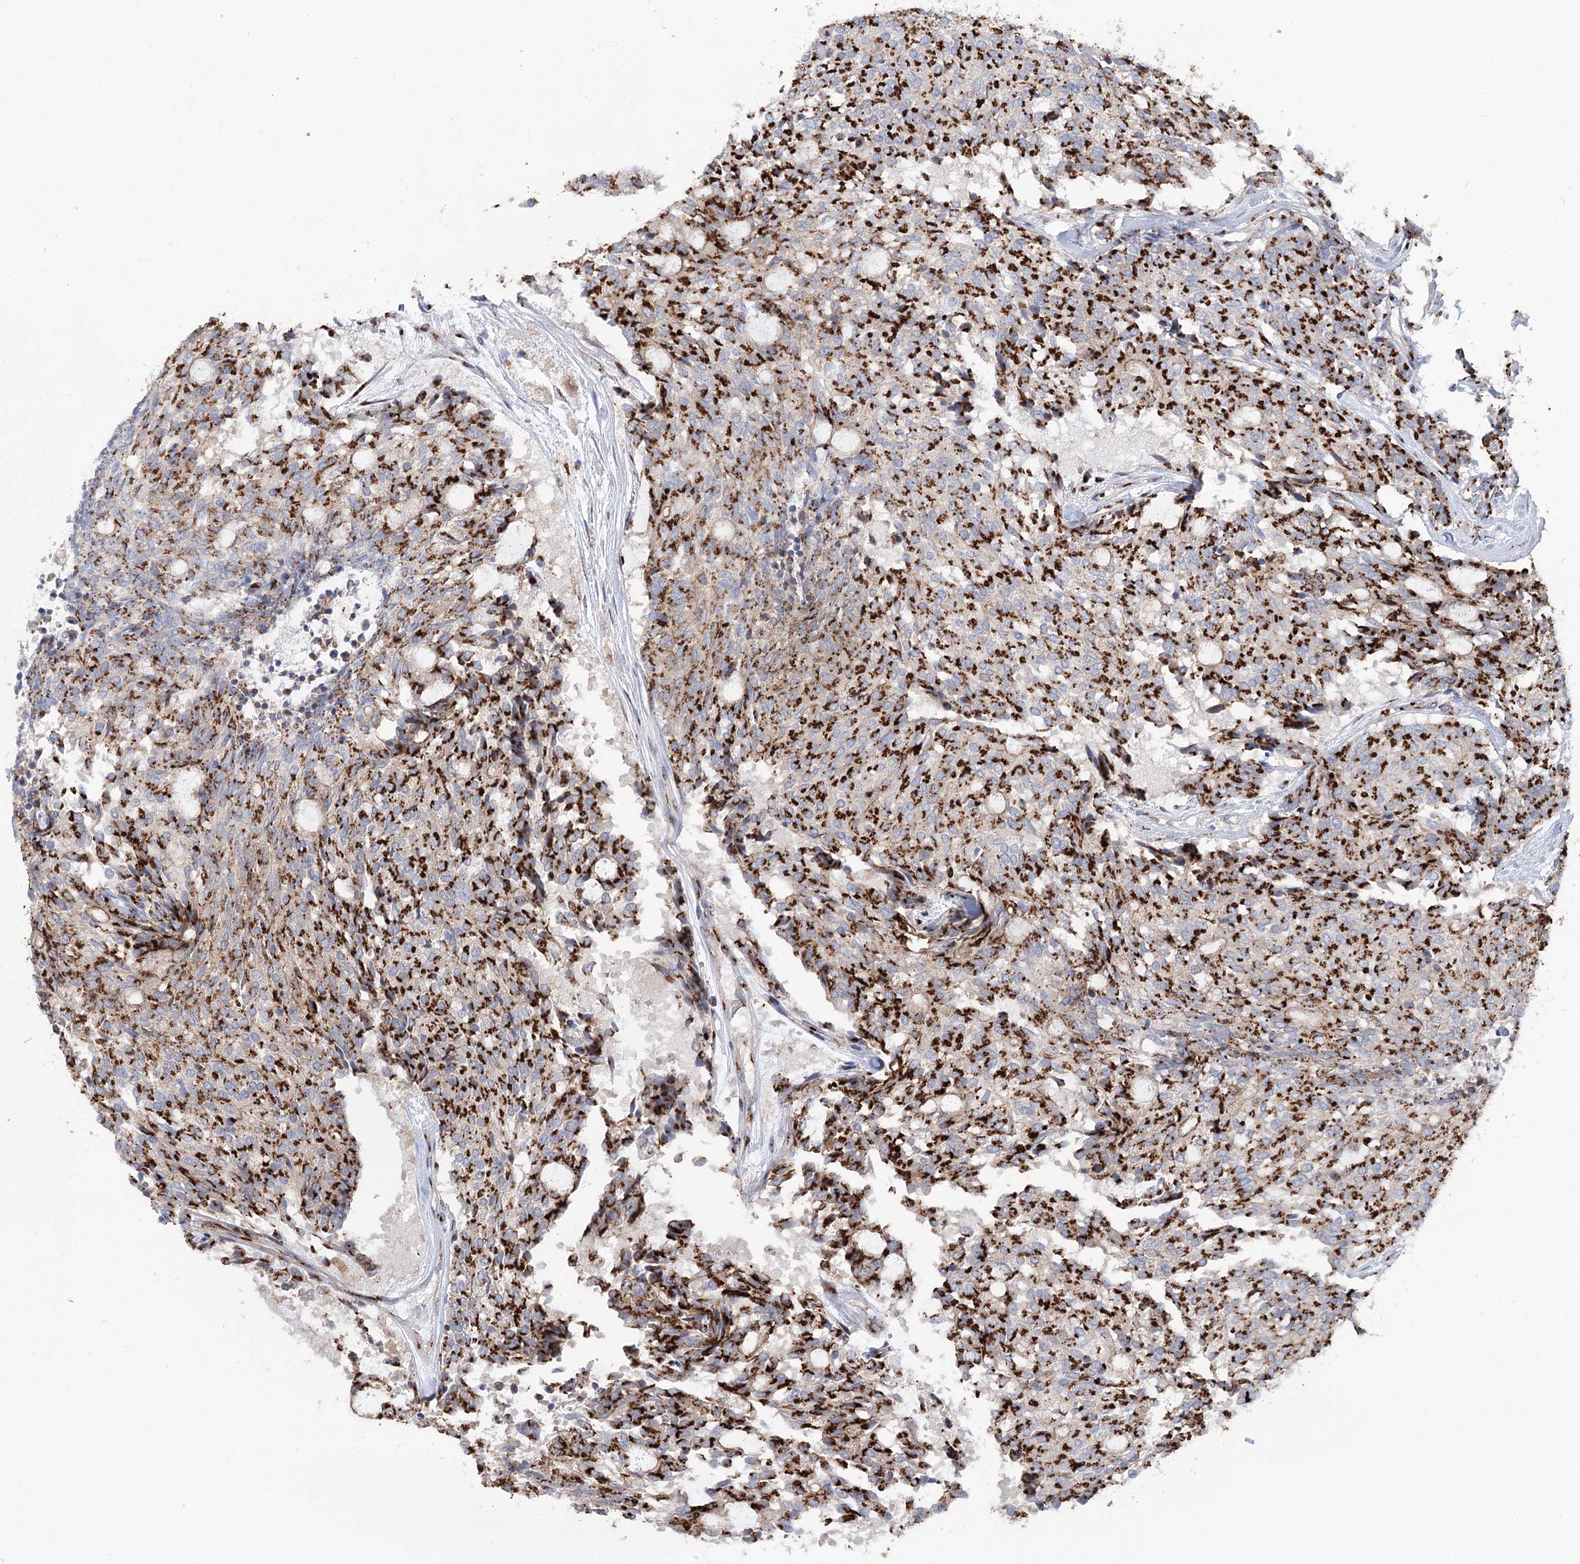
{"staining": {"intensity": "strong", "quantity": ">75%", "location": "cytoplasmic/membranous"}, "tissue": "carcinoid", "cell_type": "Tumor cells", "image_type": "cancer", "snomed": [{"axis": "morphology", "description": "Carcinoid, malignant, NOS"}, {"axis": "topography", "description": "Pancreas"}], "caption": "Protein expression analysis of human malignant carcinoid reveals strong cytoplasmic/membranous positivity in approximately >75% of tumor cells.", "gene": "TMEM165", "patient": {"sex": "female", "age": 54}}